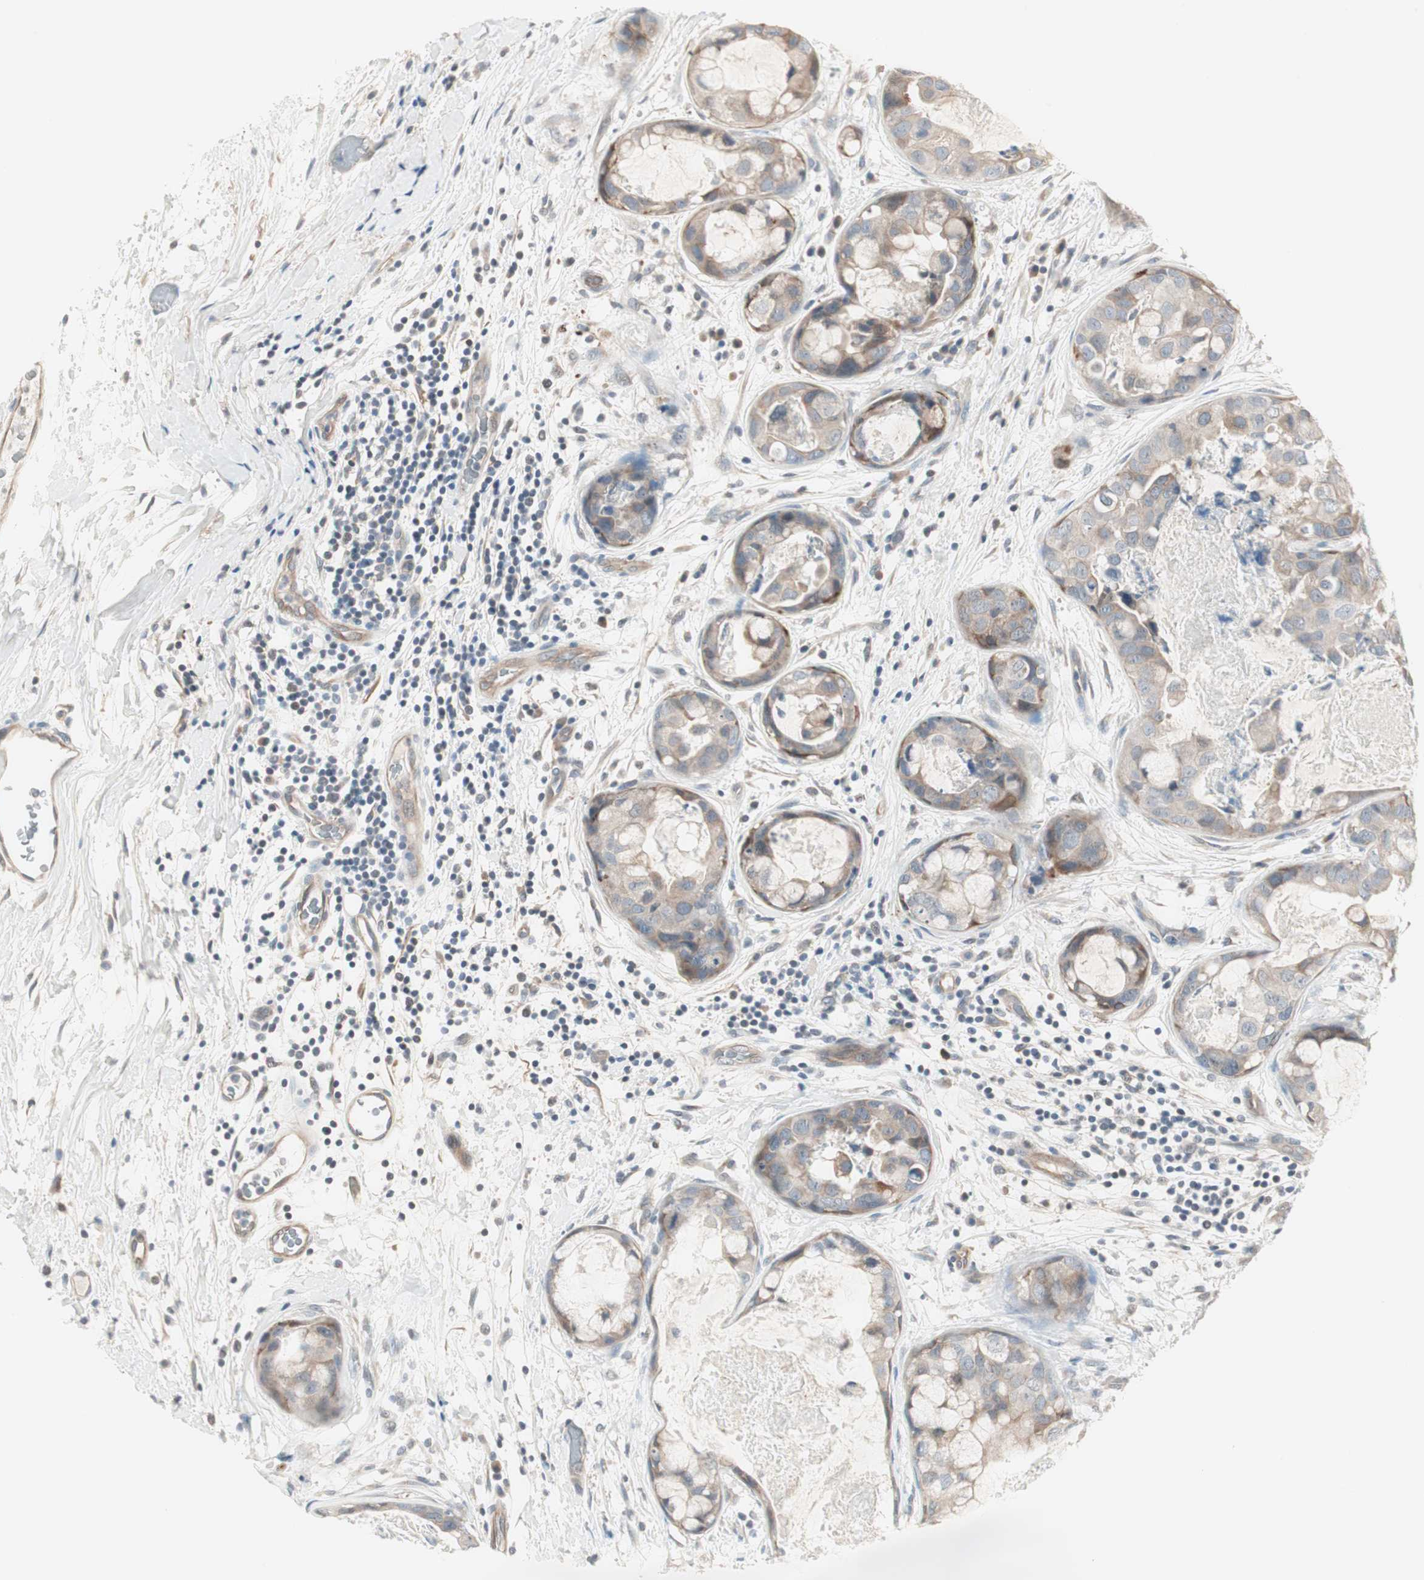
{"staining": {"intensity": "weak", "quantity": ">75%", "location": "cytoplasmic/membranous"}, "tissue": "breast cancer", "cell_type": "Tumor cells", "image_type": "cancer", "snomed": [{"axis": "morphology", "description": "Duct carcinoma"}, {"axis": "topography", "description": "Breast"}], "caption": "Breast cancer tissue demonstrates weak cytoplasmic/membranous staining in about >75% of tumor cells", "gene": "ITGB4", "patient": {"sex": "female", "age": 40}}